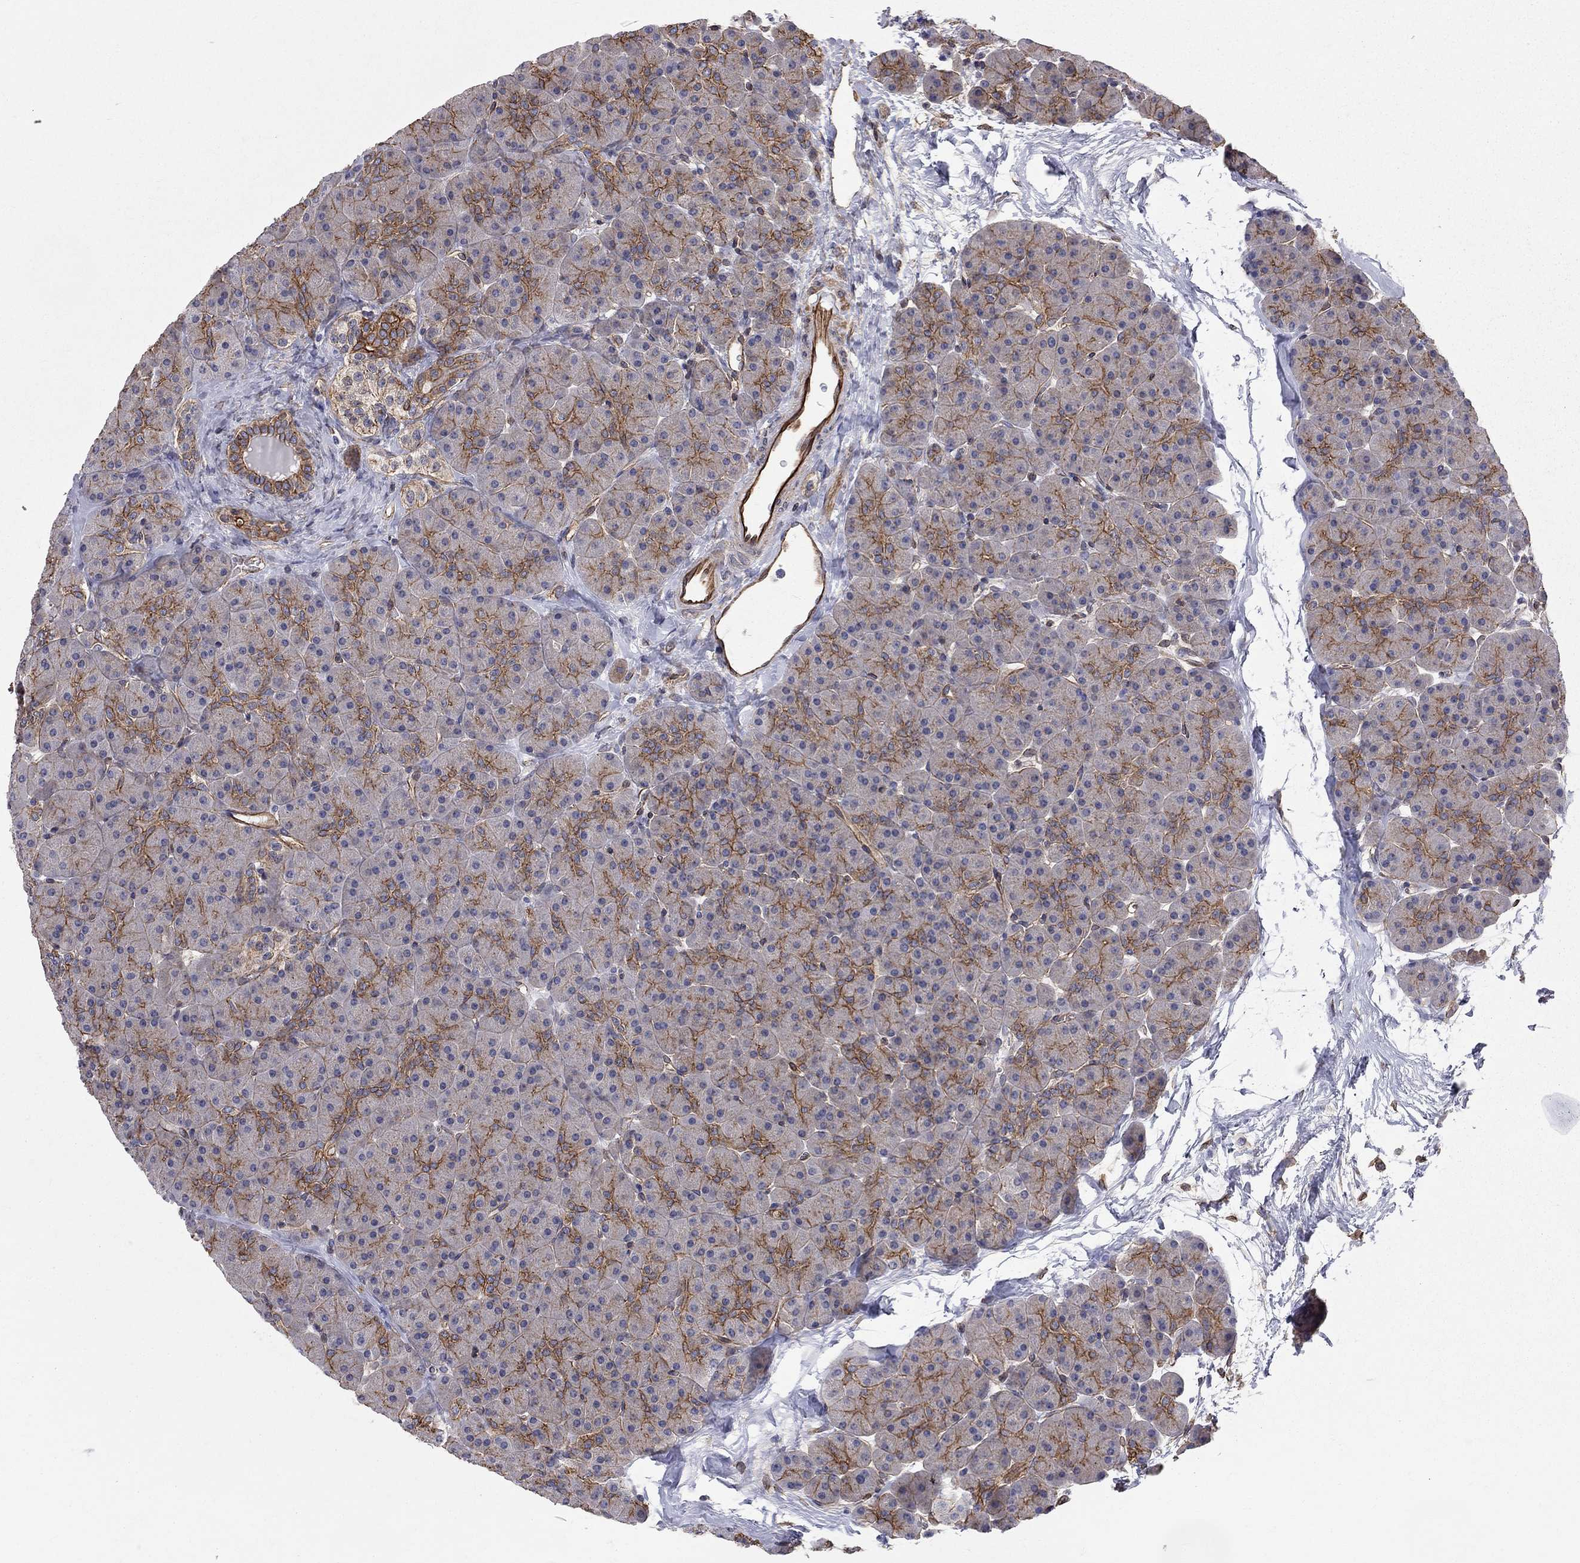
{"staining": {"intensity": "strong", "quantity": "25%-75%", "location": "cytoplasmic/membranous"}, "tissue": "pancreas", "cell_type": "Exocrine glandular cells", "image_type": "normal", "snomed": [{"axis": "morphology", "description": "Normal tissue, NOS"}, {"axis": "topography", "description": "Pancreas"}], "caption": "About 25%-75% of exocrine glandular cells in normal human pancreas reveal strong cytoplasmic/membranous protein positivity as visualized by brown immunohistochemical staining.", "gene": "BICDL2", "patient": {"sex": "female", "age": 44}}